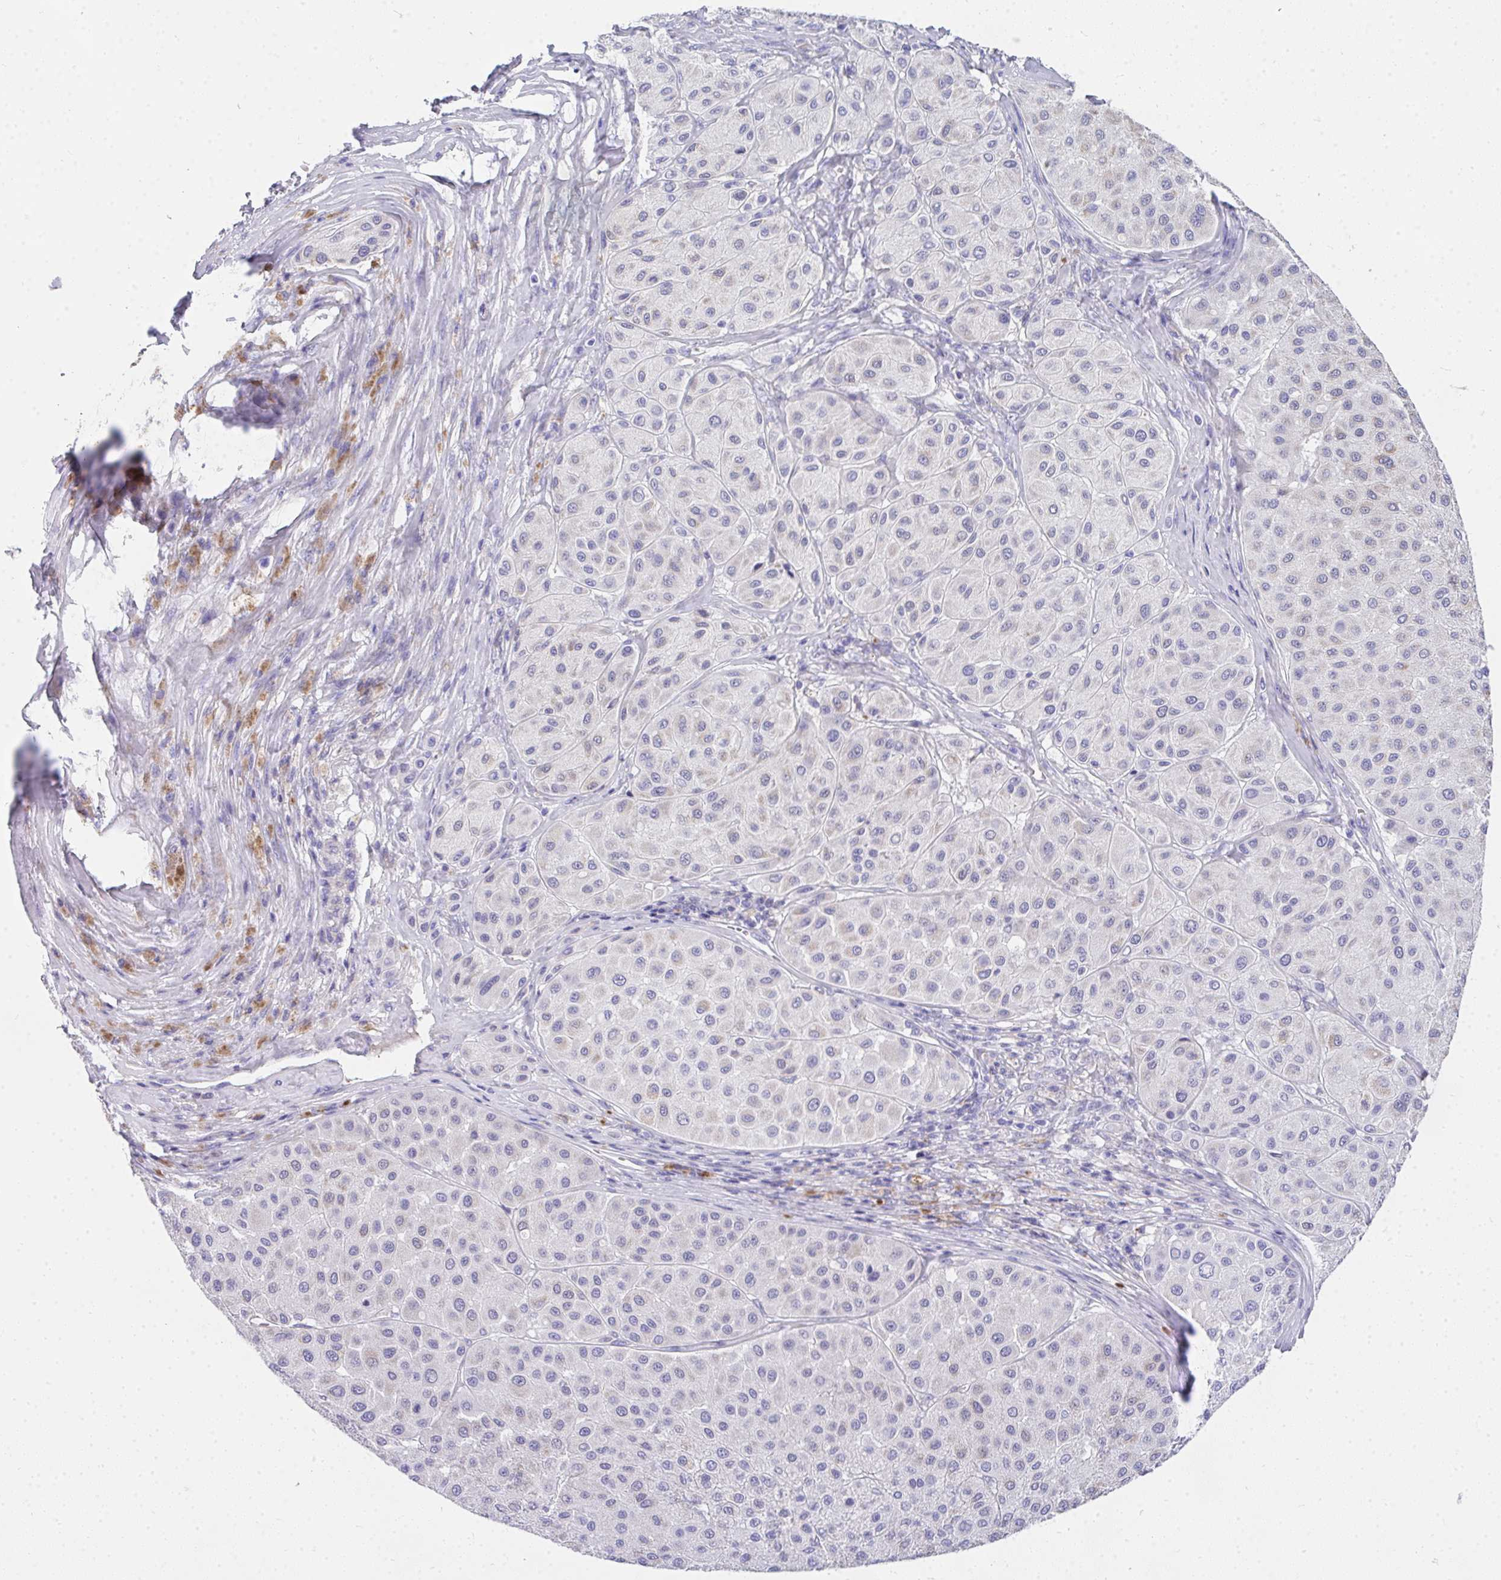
{"staining": {"intensity": "negative", "quantity": "none", "location": "none"}, "tissue": "melanoma", "cell_type": "Tumor cells", "image_type": "cancer", "snomed": [{"axis": "morphology", "description": "Malignant melanoma, Metastatic site"}, {"axis": "topography", "description": "Smooth muscle"}], "caption": "Immunohistochemical staining of human melanoma reveals no significant expression in tumor cells.", "gene": "COA5", "patient": {"sex": "male", "age": 41}}